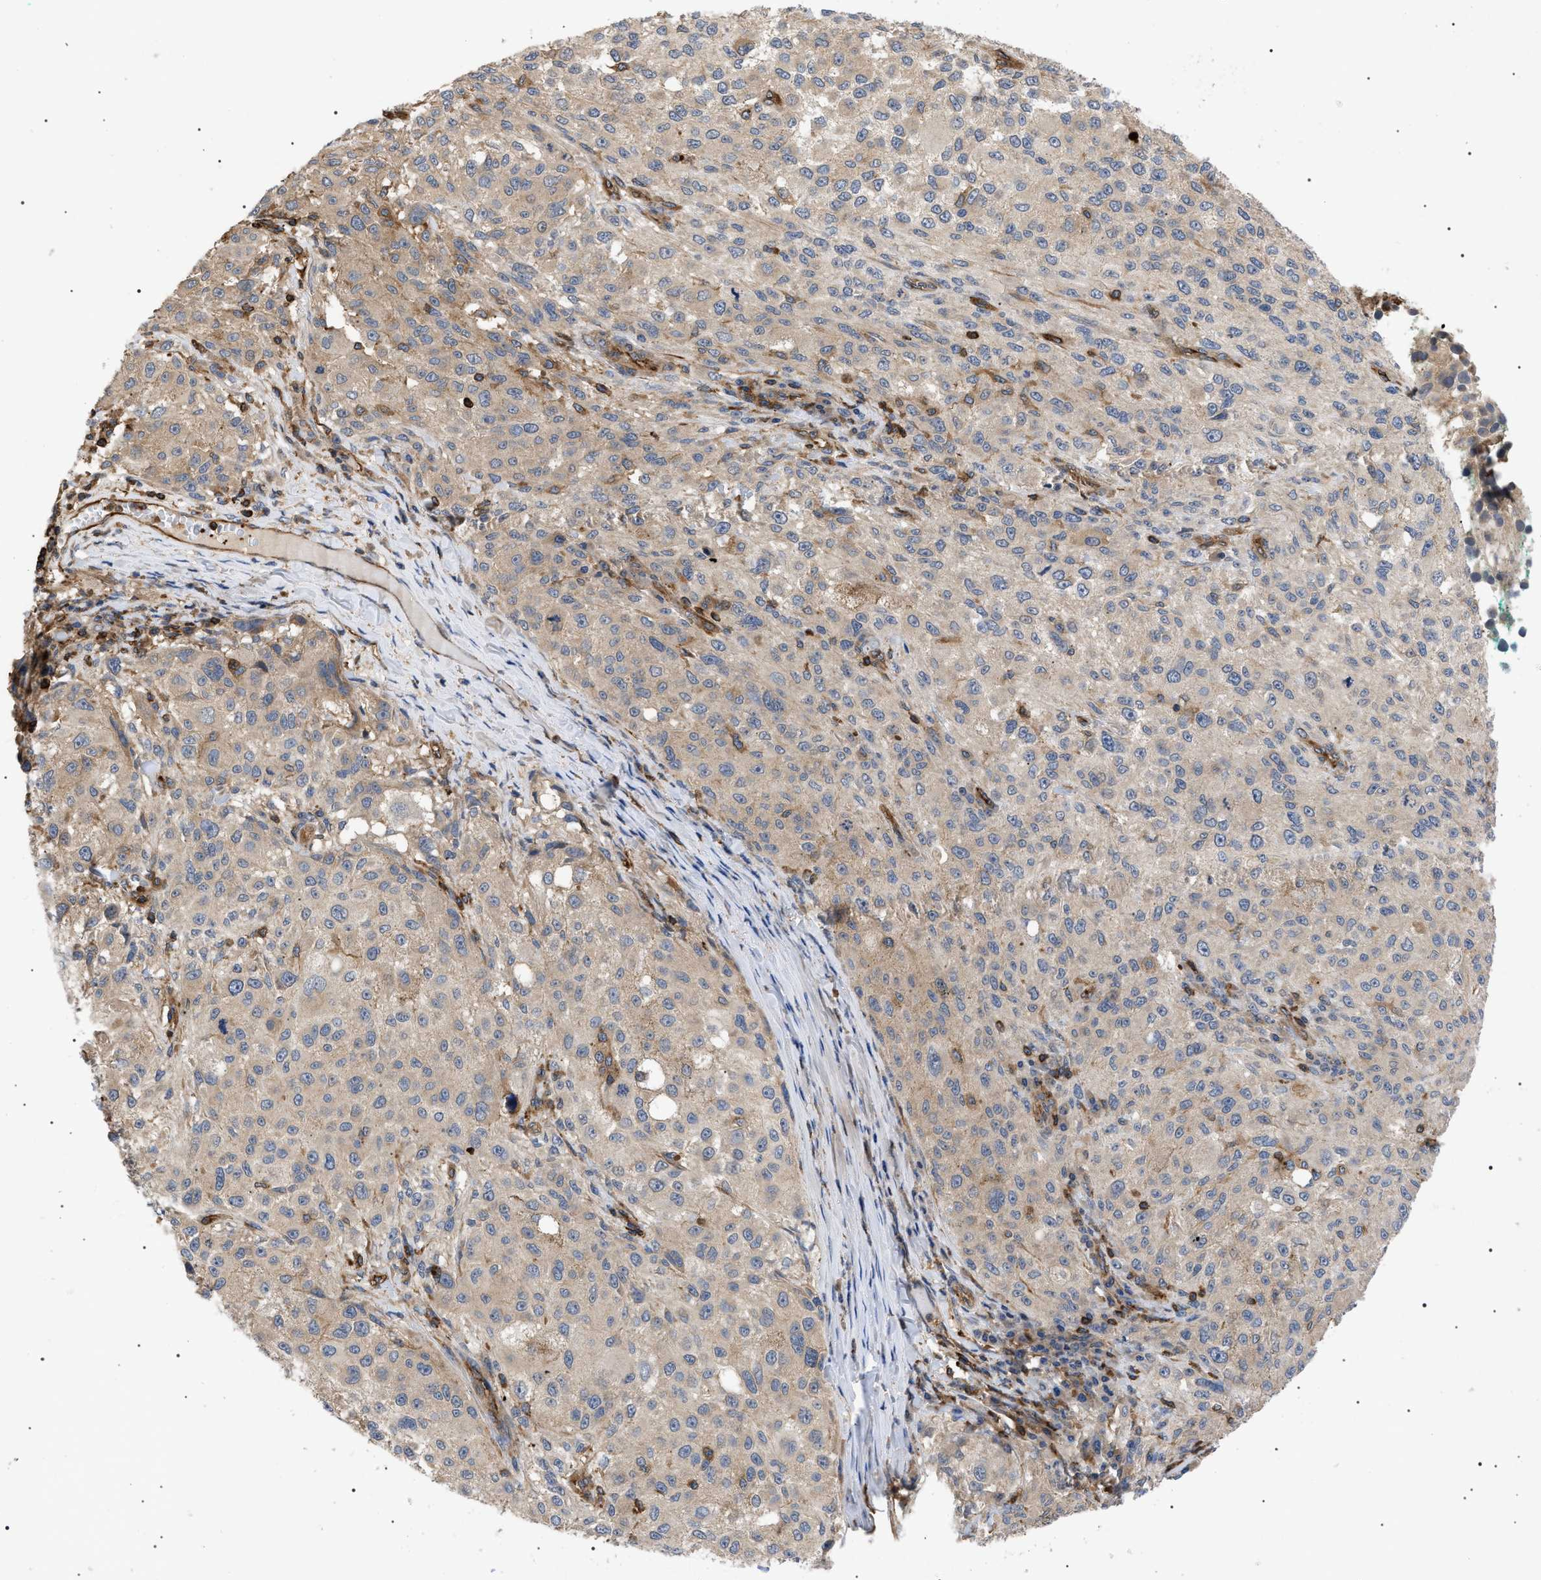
{"staining": {"intensity": "weak", "quantity": "25%-75%", "location": "cytoplasmic/membranous"}, "tissue": "melanoma", "cell_type": "Tumor cells", "image_type": "cancer", "snomed": [{"axis": "morphology", "description": "Necrosis, NOS"}, {"axis": "morphology", "description": "Malignant melanoma, NOS"}, {"axis": "topography", "description": "Skin"}], "caption": "A brown stain shows weak cytoplasmic/membranous positivity of a protein in human melanoma tumor cells. Nuclei are stained in blue.", "gene": "TMTC4", "patient": {"sex": "female", "age": 87}}